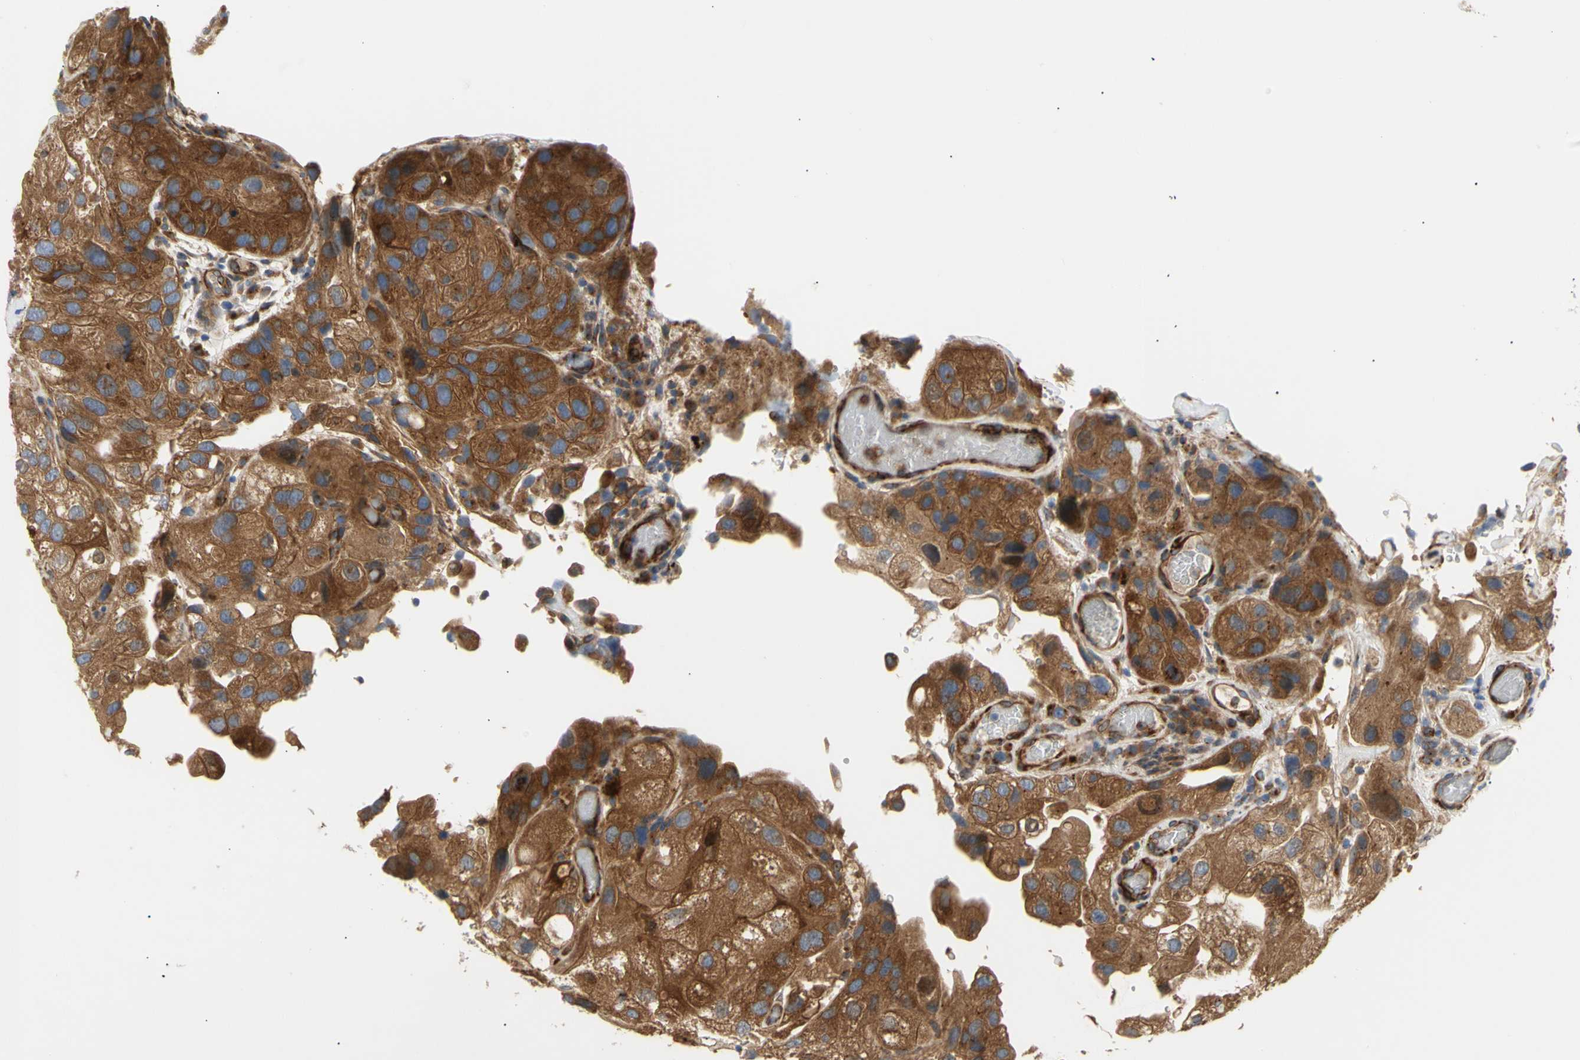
{"staining": {"intensity": "strong", "quantity": ">75%", "location": "cytoplasmic/membranous"}, "tissue": "urothelial cancer", "cell_type": "Tumor cells", "image_type": "cancer", "snomed": [{"axis": "morphology", "description": "Urothelial carcinoma, High grade"}, {"axis": "topography", "description": "Urinary bladder"}], "caption": "There is high levels of strong cytoplasmic/membranous staining in tumor cells of urothelial carcinoma (high-grade), as demonstrated by immunohistochemical staining (brown color).", "gene": "TUBG2", "patient": {"sex": "female", "age": 64}}